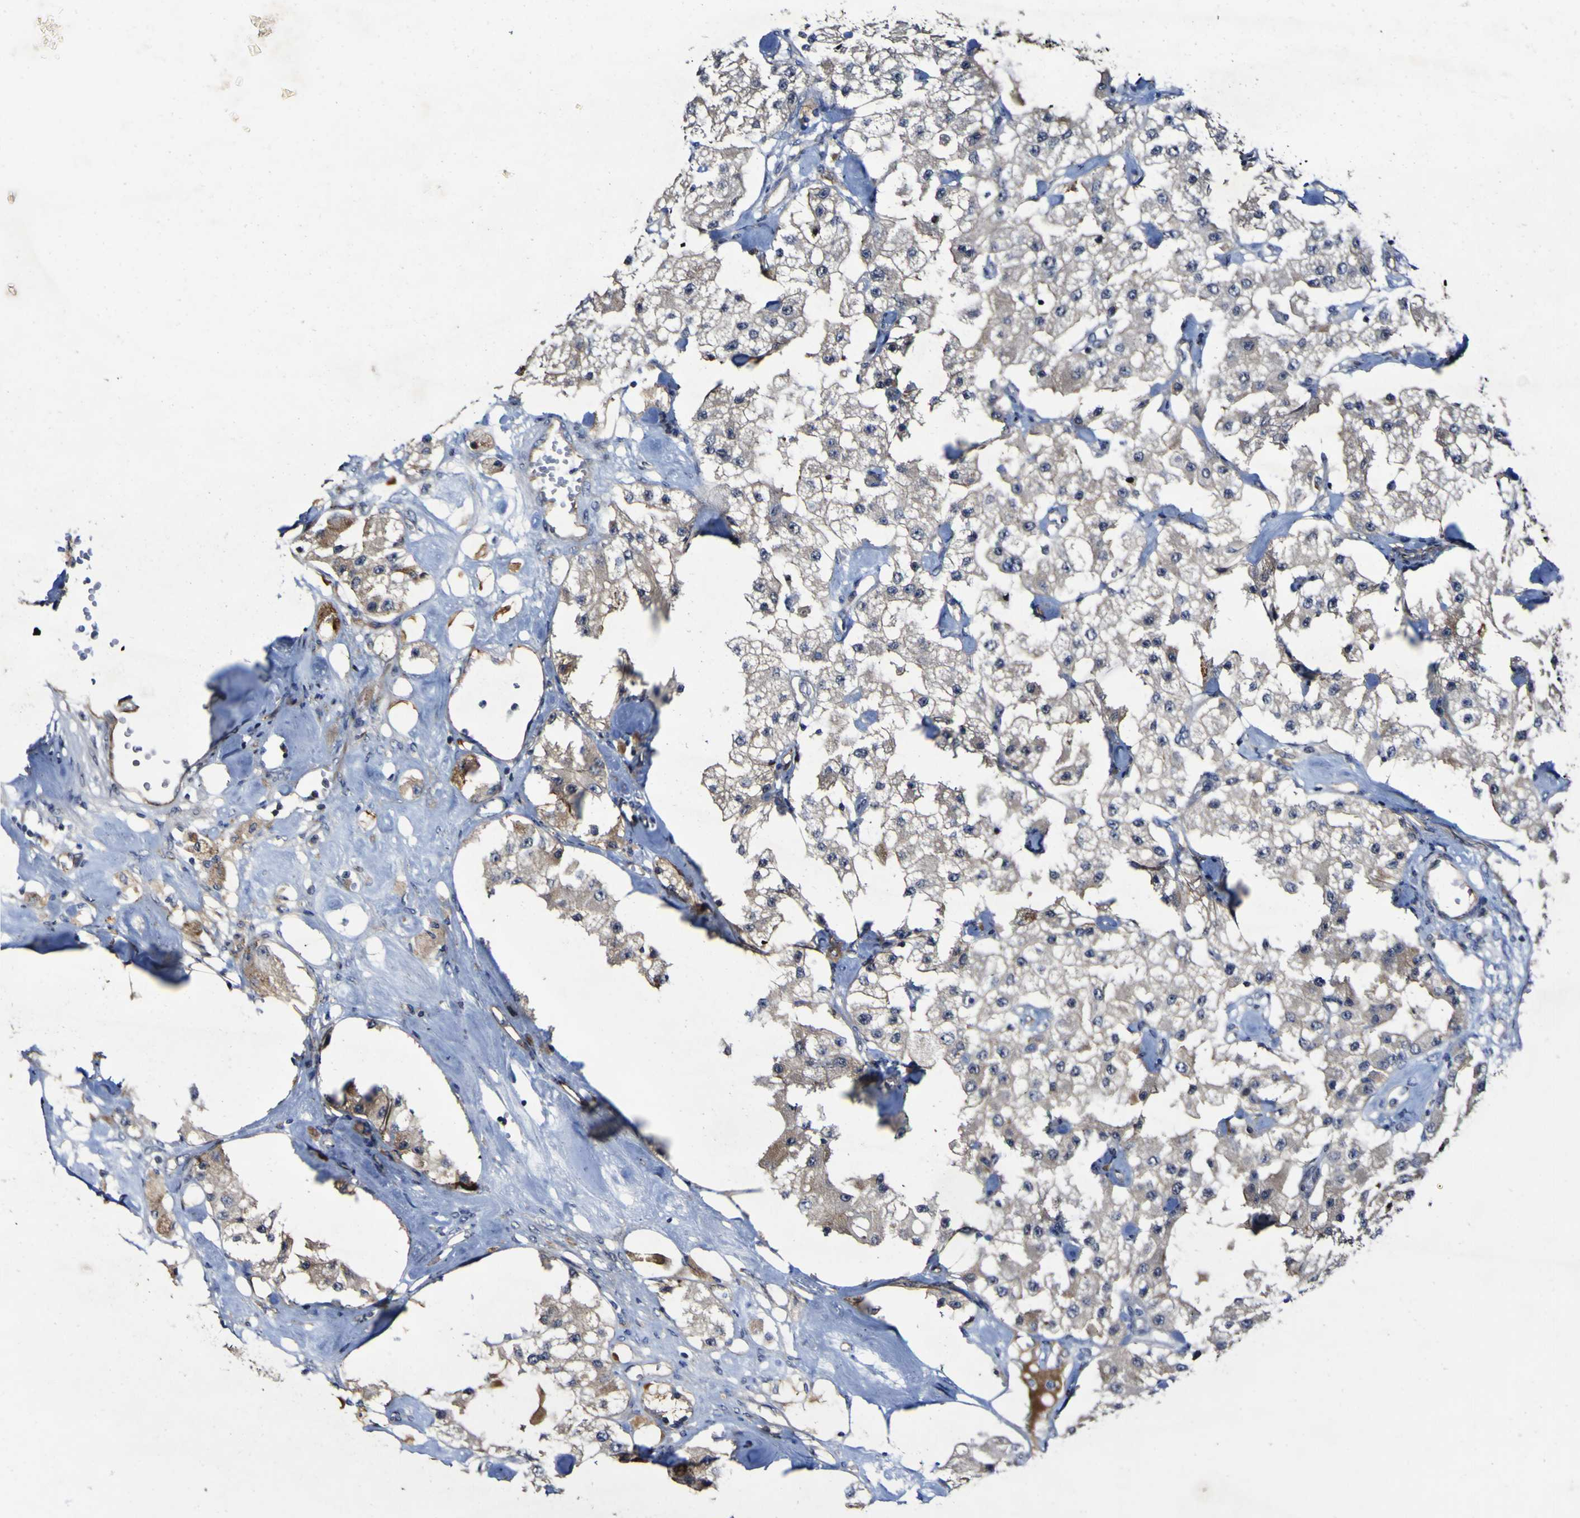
{"staining": {"intensity": "negative", "quantity": "none", "location": "none"}, "tissue": "carcinoid", "cell_type": "Tumor cells", "image_type": "cancer", "snomed": [{"axis": "morphology", "description": "Carcinoid, malignant, NOS"}, {"axis": "topography", "description": "Pancreas"}], "caption": "DAB immunohistochemical staining of human carcinoid displays no significant positivity in tumor cells.", "gene": "CCL2", "patient": {"sex": "male", "age": 41}}